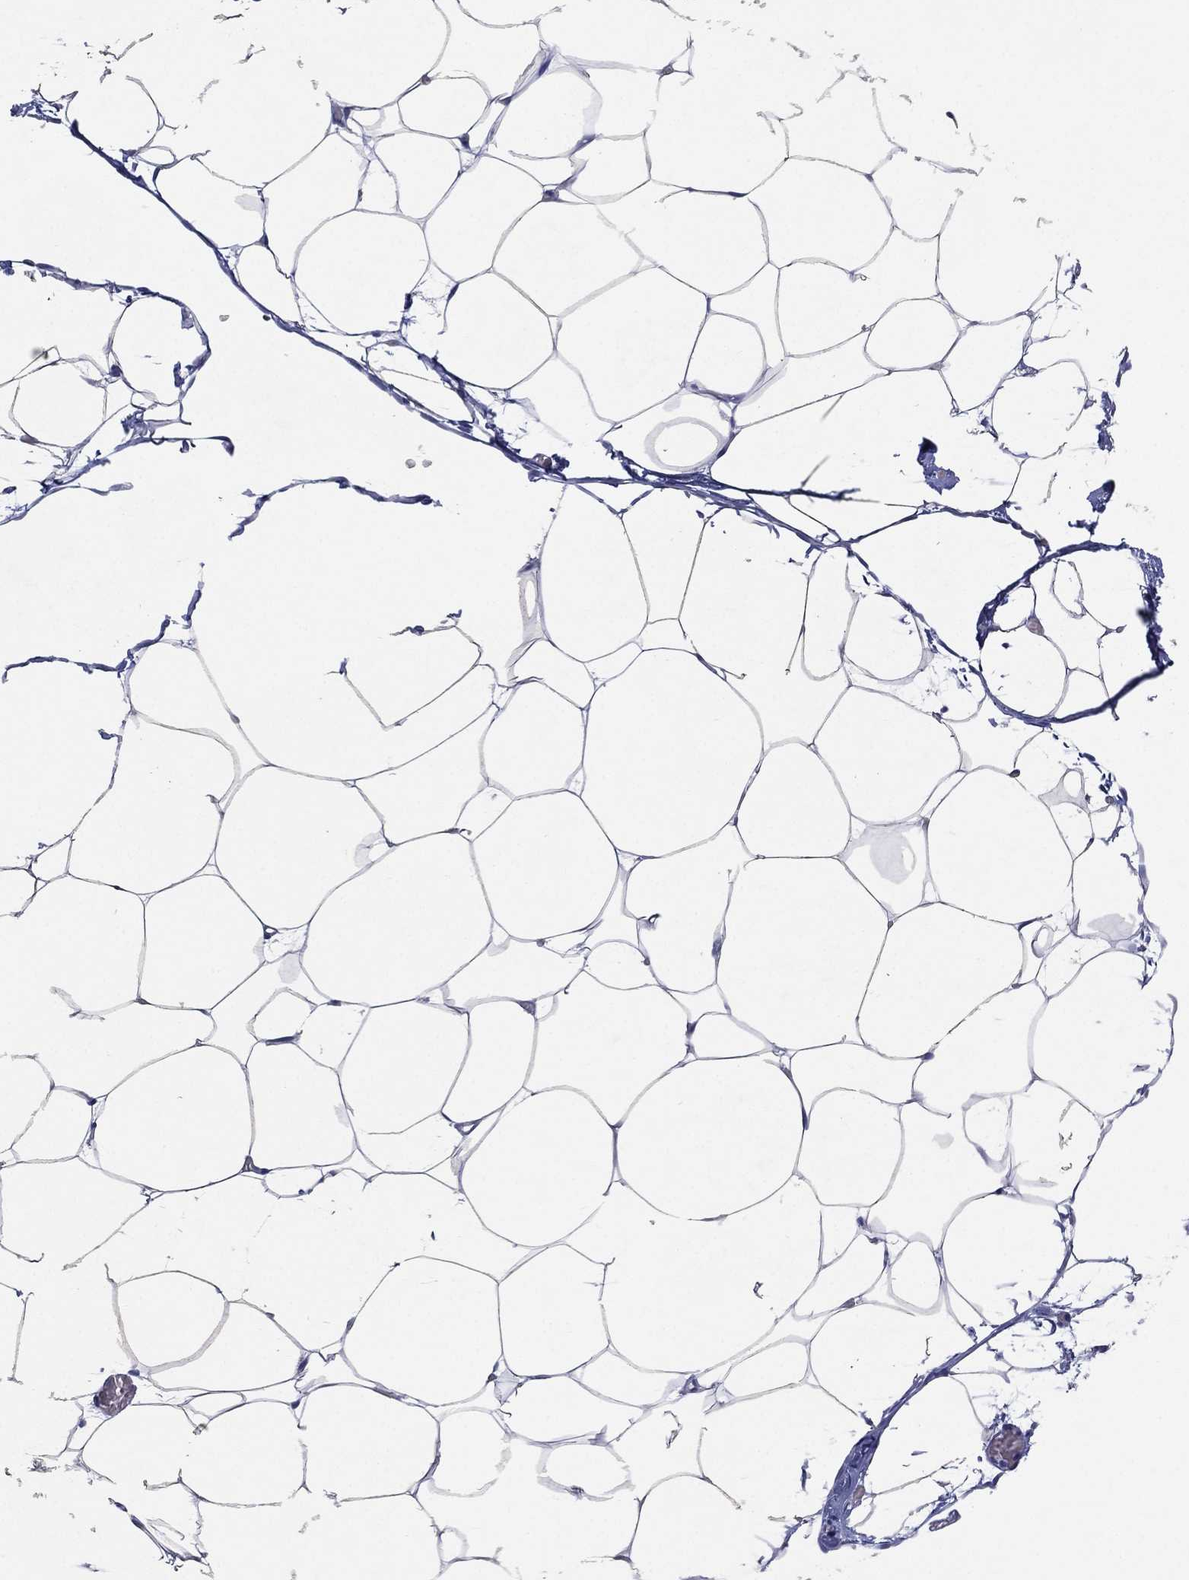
{"staining": {"intensity": "negative", "quantity": "none", "location": "none"}, "tissue": "adipose tissue", "cell_type": "Adipocytes", "image_type": "normal", "snomed": [{"axis": "morphology", "description": "Normal tissue, NOS"}, {"axis": "topography", "description": "Adipose tissue"}], "caption": "DAB immunohistochemical staining of benign adipose tissue demonstrates no significant staining in adipocytes. (DAB (3,3'-diaminobenzidine) immunohistochemistry (IHC) visualized using brightfield microscopy, high magnification).", "gene": "CHRNA3", "patient": {"sex": "male", "age": 57}}